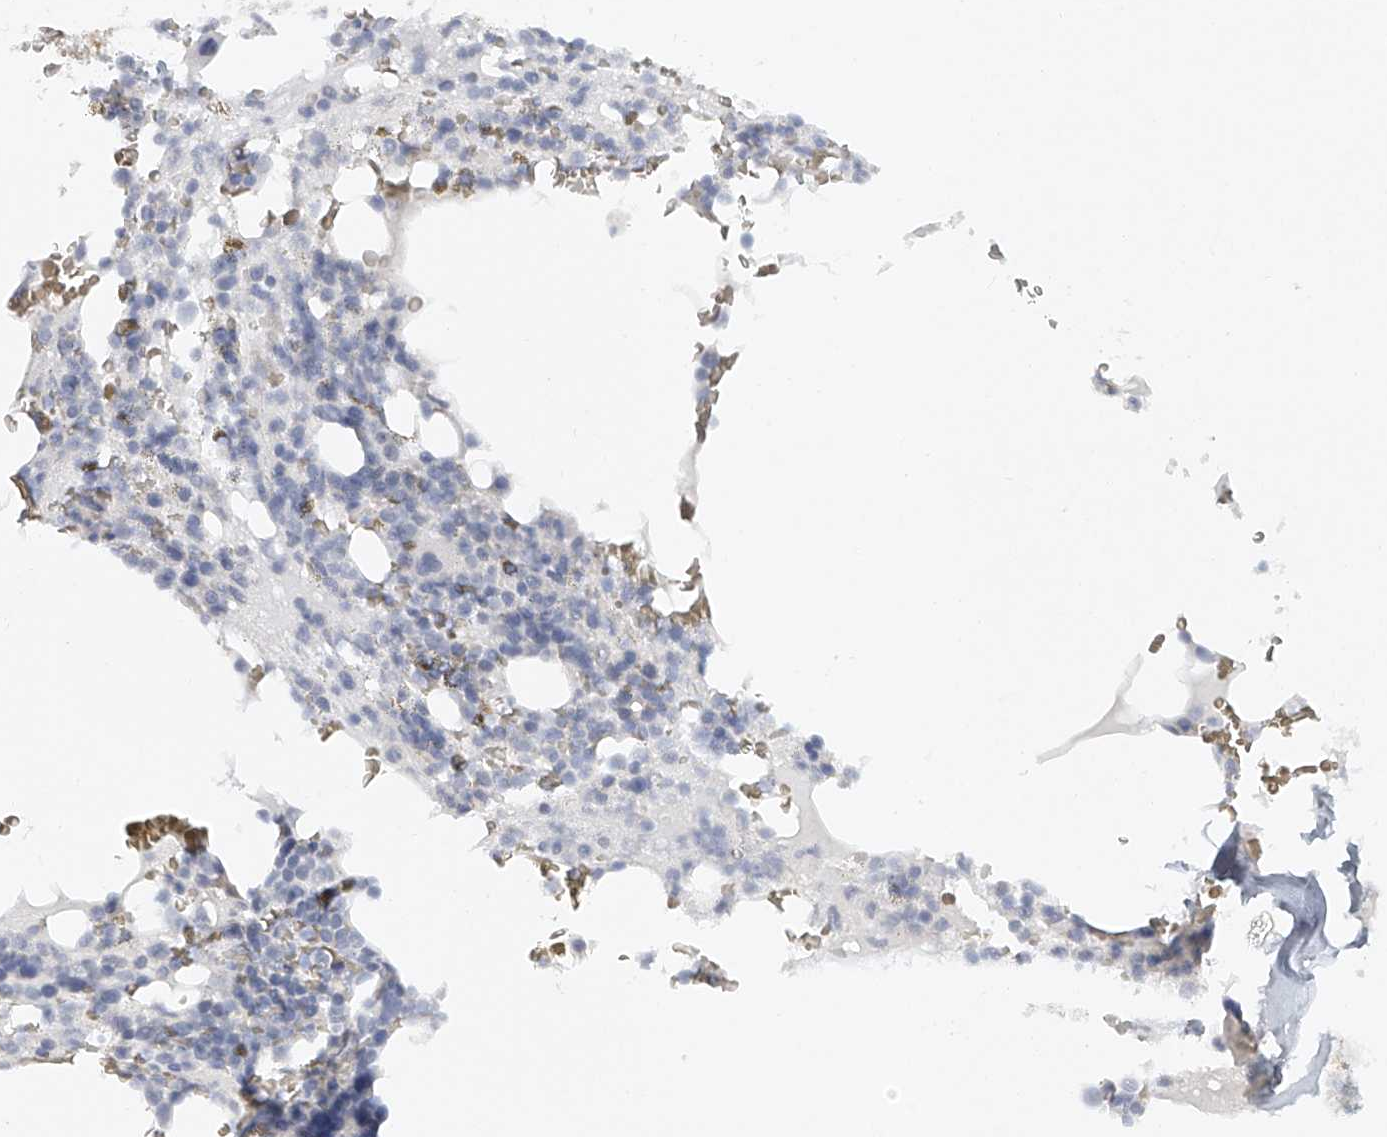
{"staining": {"intensity": "negative", "quantity": "none", "location": "none"}, "tissue": "bone marrow", "cell_type": "Hematopoietic cells", "image_type": "normal", "snomed": [{"axis": "morphology", "description": "Normal tissue, NOS"}, {"axis": "topography", "description": "Bone marrow"}], "caption": "Hematopoietic cells are negative for brown protein staining in normal bone marrow. The staining was performed using DAB to visualize the protein expression in brown, while the nuclei were stained in blue with hematoxylin (Magnification: 20x).", "gene": "FAT2", "patient": {"sex": "male", "age": 58}}